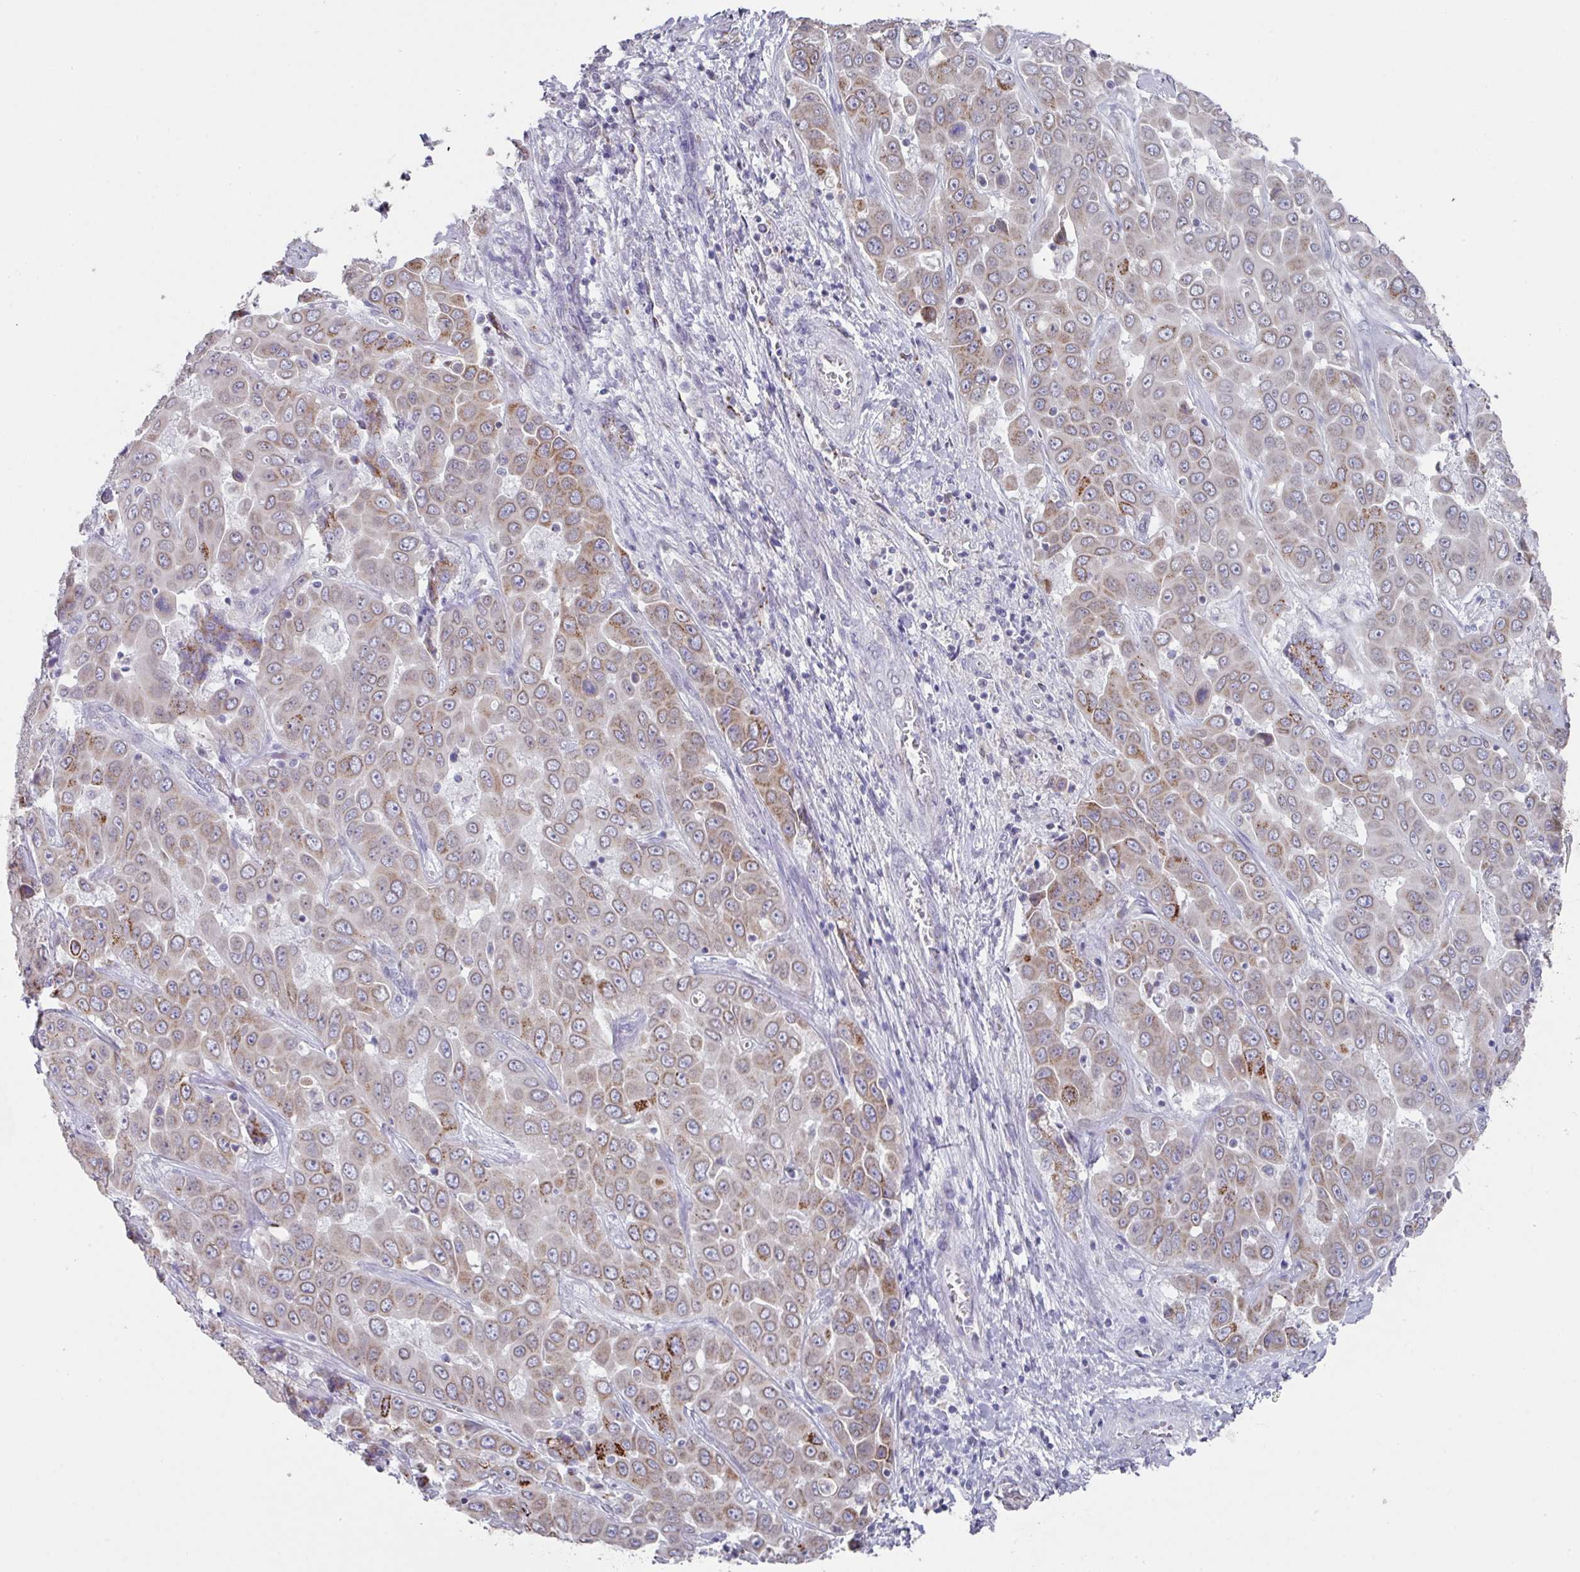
{"staining": {"intensity": "weak", "quantity": "<25%", "location": "cytoplasmic/membranous"}, "tissue": "liver cancer", "cell_type": "Tumor cells", "image_type": "cancer", "snomed": [{"axis": "morphology", "description": "Cholangiocarcinoma"}, {"axis": "topography", "description": "Liver"}], "caption": "High magnification brightfield microscopy of liver cancer stained with DAB (3,3'-diaminobenzidine) (brown) and counterstained with hematoxylin (blue): tumor cells show no significant staining.", "gene": "VKORC1L1", "patient": {"sex": "female", "age": 52}}